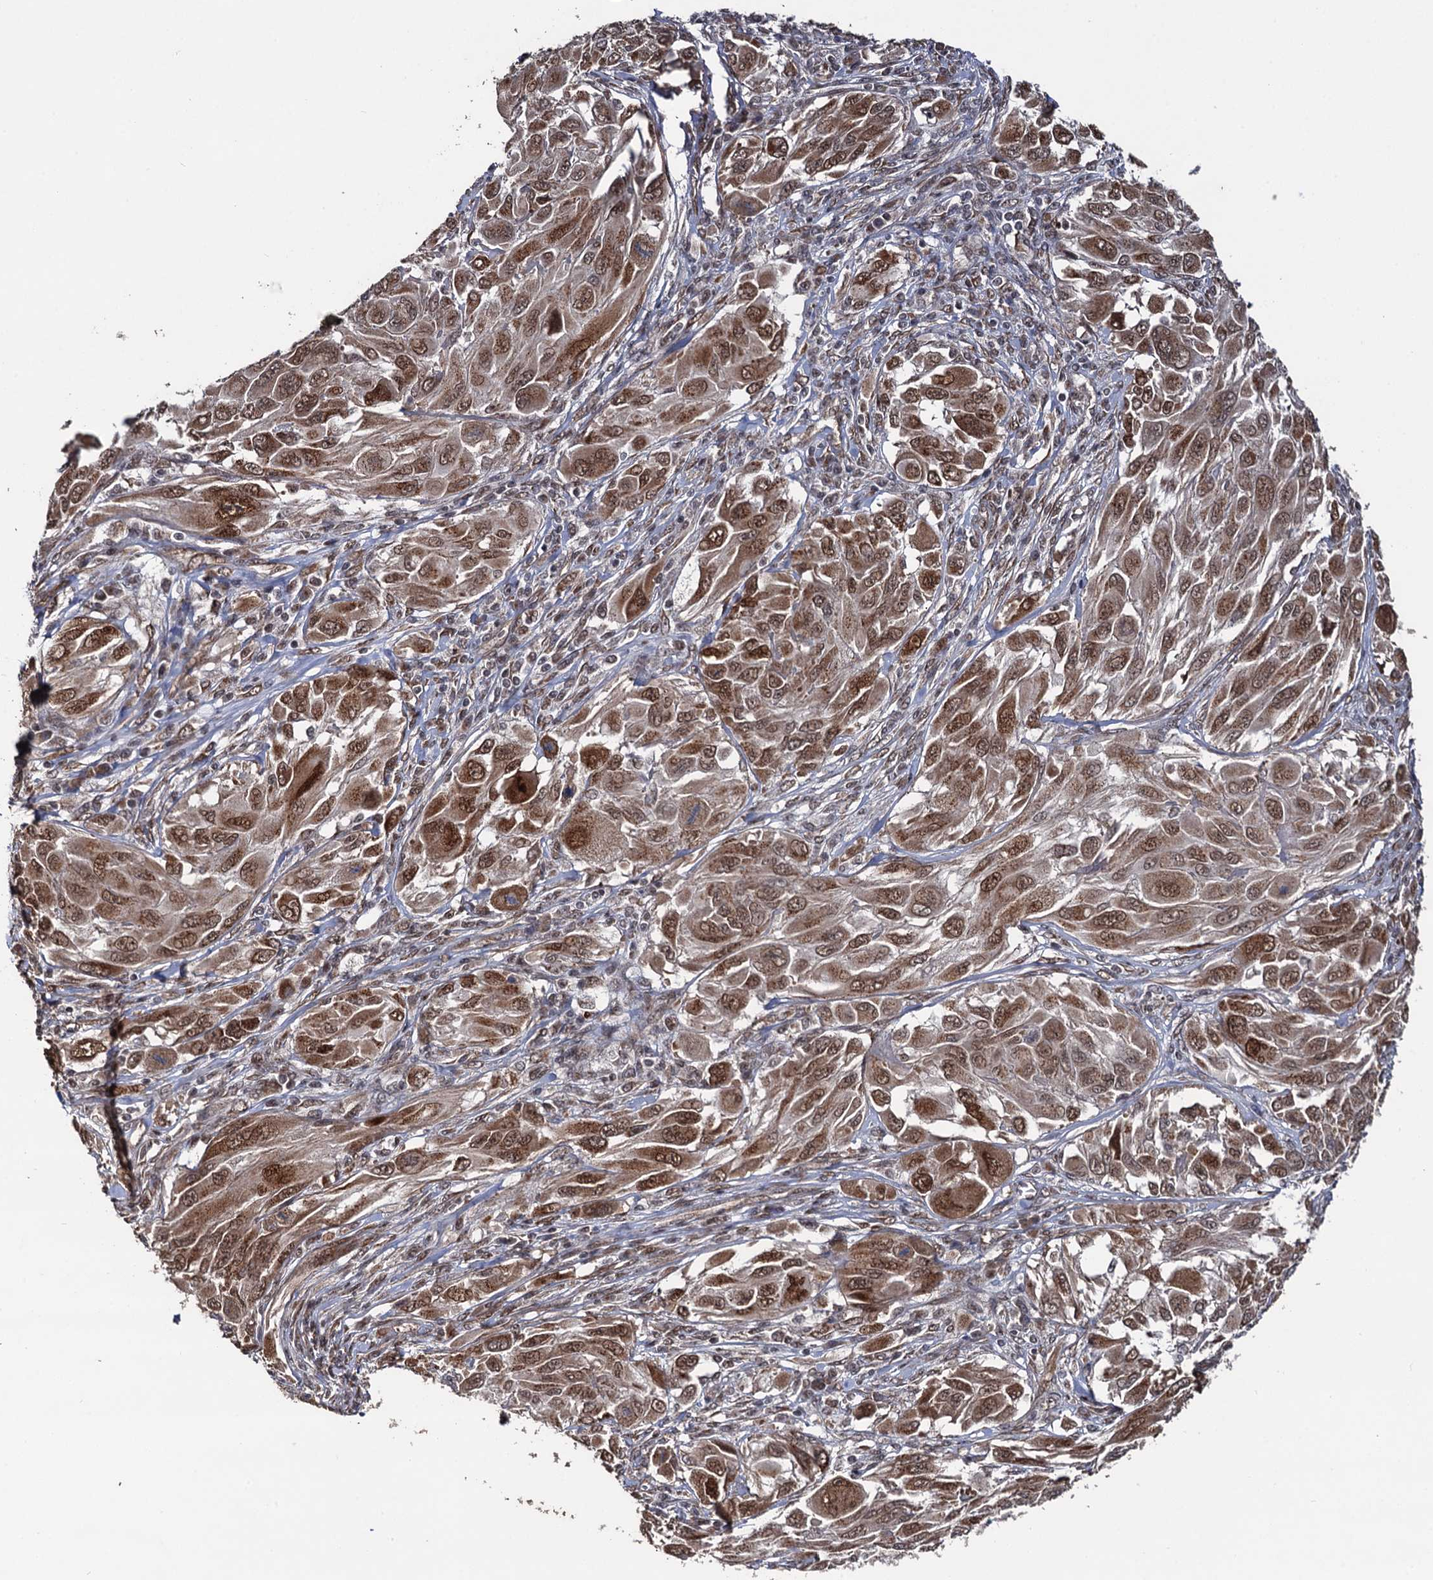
{"staining": {"intensity": "moderate", "quantity": ">75%", "location": "cytoplasmic/membranous,nuclear"}, "tissue": "melanoma", "cell_type": "Tumor cells", "image_type": "cancer", "snomed": [{"axis": "morphology", "description": "Malignant melanoma, NOS"}, {"axis": "topography", "description": "Skin"}], "caption": "This photomicrograph reveals melanoma stained with immunohistochemistry (IHC) to label a protein in brown. The cytoplasmic/membranous and nuclear of tumor cells show moderate positivity for the protein. Nuclei are counter-stained blue.", "gene": "LRRC63", "patient": {"sex": "female", "age": 91}}